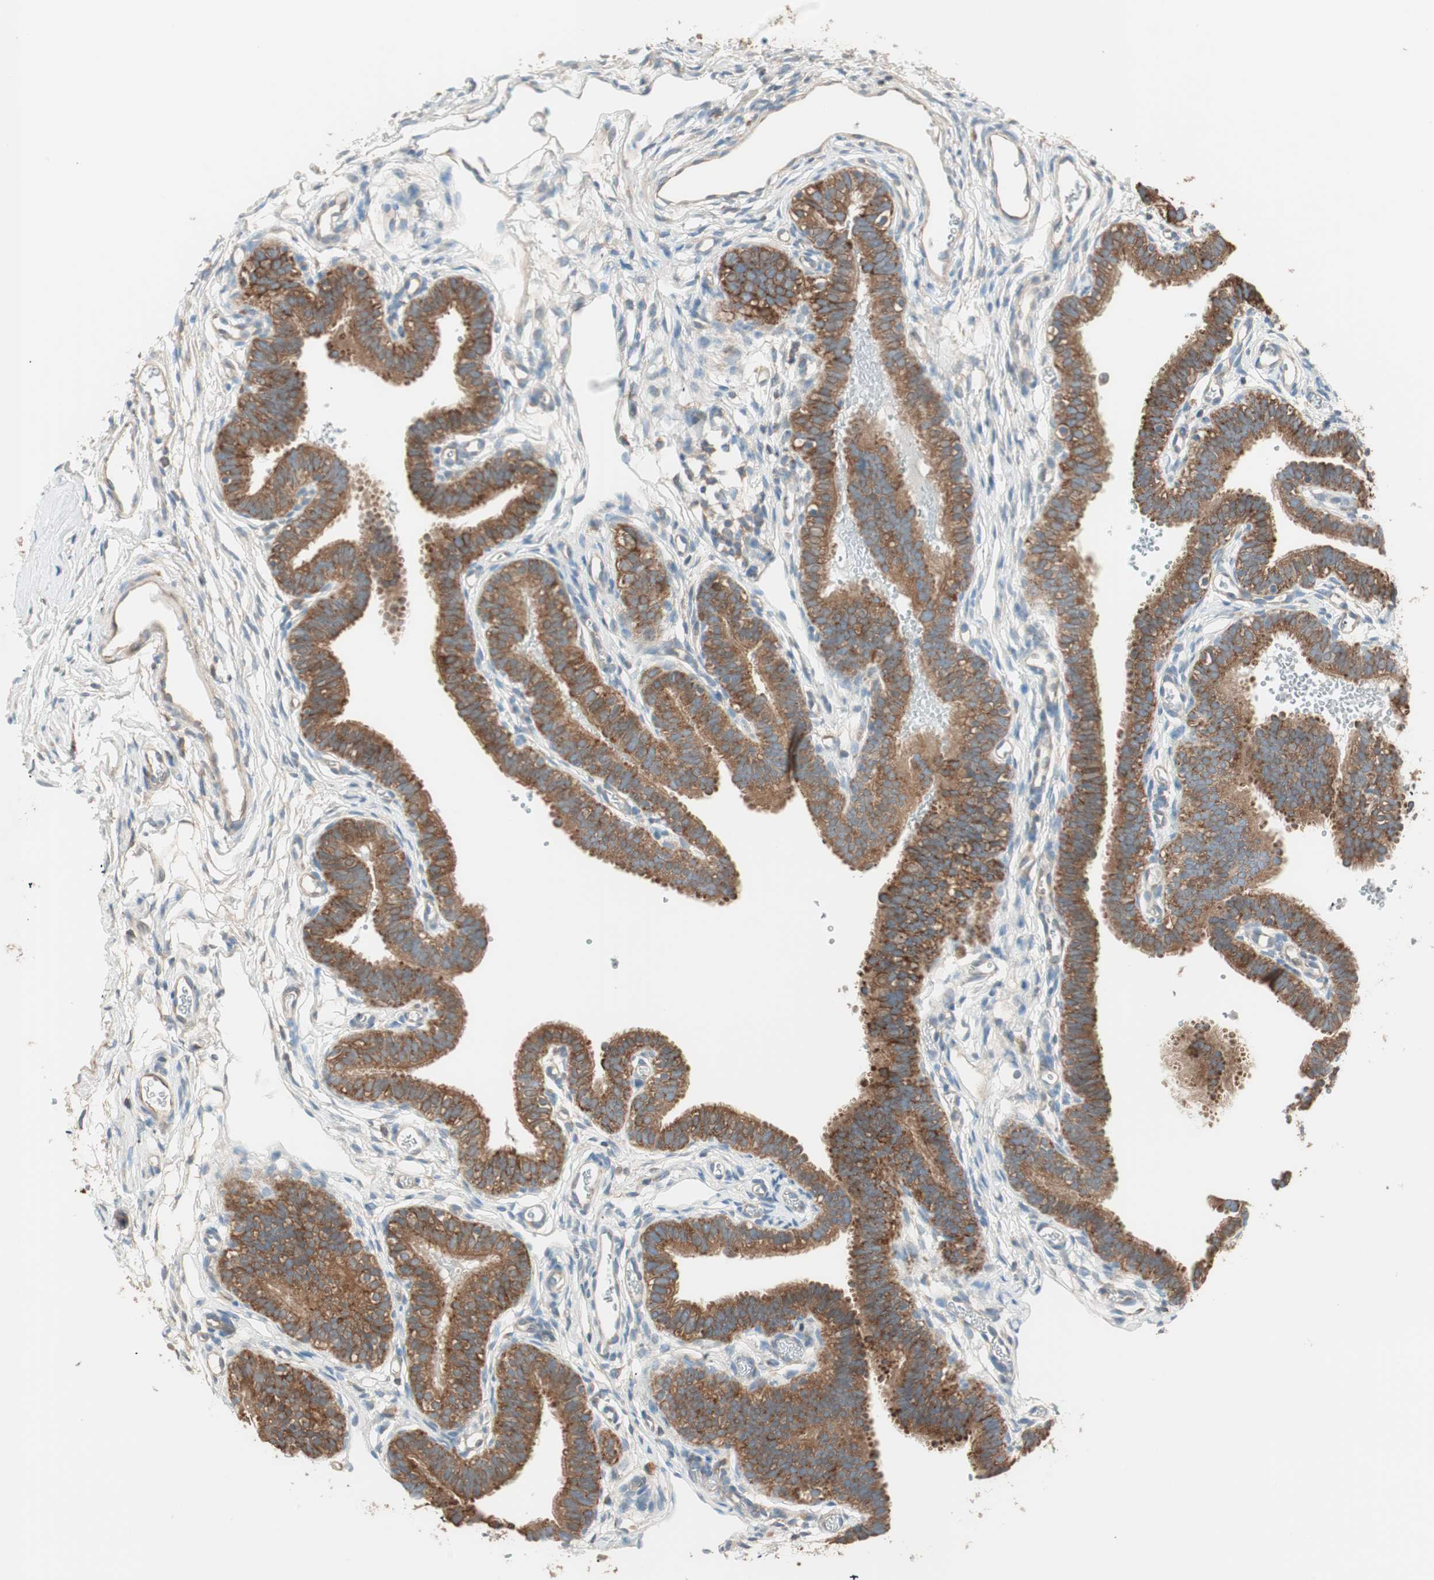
{"staining": {"intensity": "strong", "quantity": ">75%", "location": "cytoplasmic/membranous"}, "tissue": "fallopian tube", "cell_type": "Glandular cells", "image_type": "normal", "snomed": [{"axis": "morphology", "description": "Normal tissue, NOS"}, {"axis": "topography", "description": "Fallopian tube"}, {"axis": "topography", "description": "Placenta"}], "caption": "IHC histopathology image of normal human fallopian tube stained for a protein (brown), which exhibits high levels of strong cytoplasmic/membranous staining in approximately >75% of glandular cells.", "gene": "CC2D1A", "patient": {"sex": "female", "age": 34}}